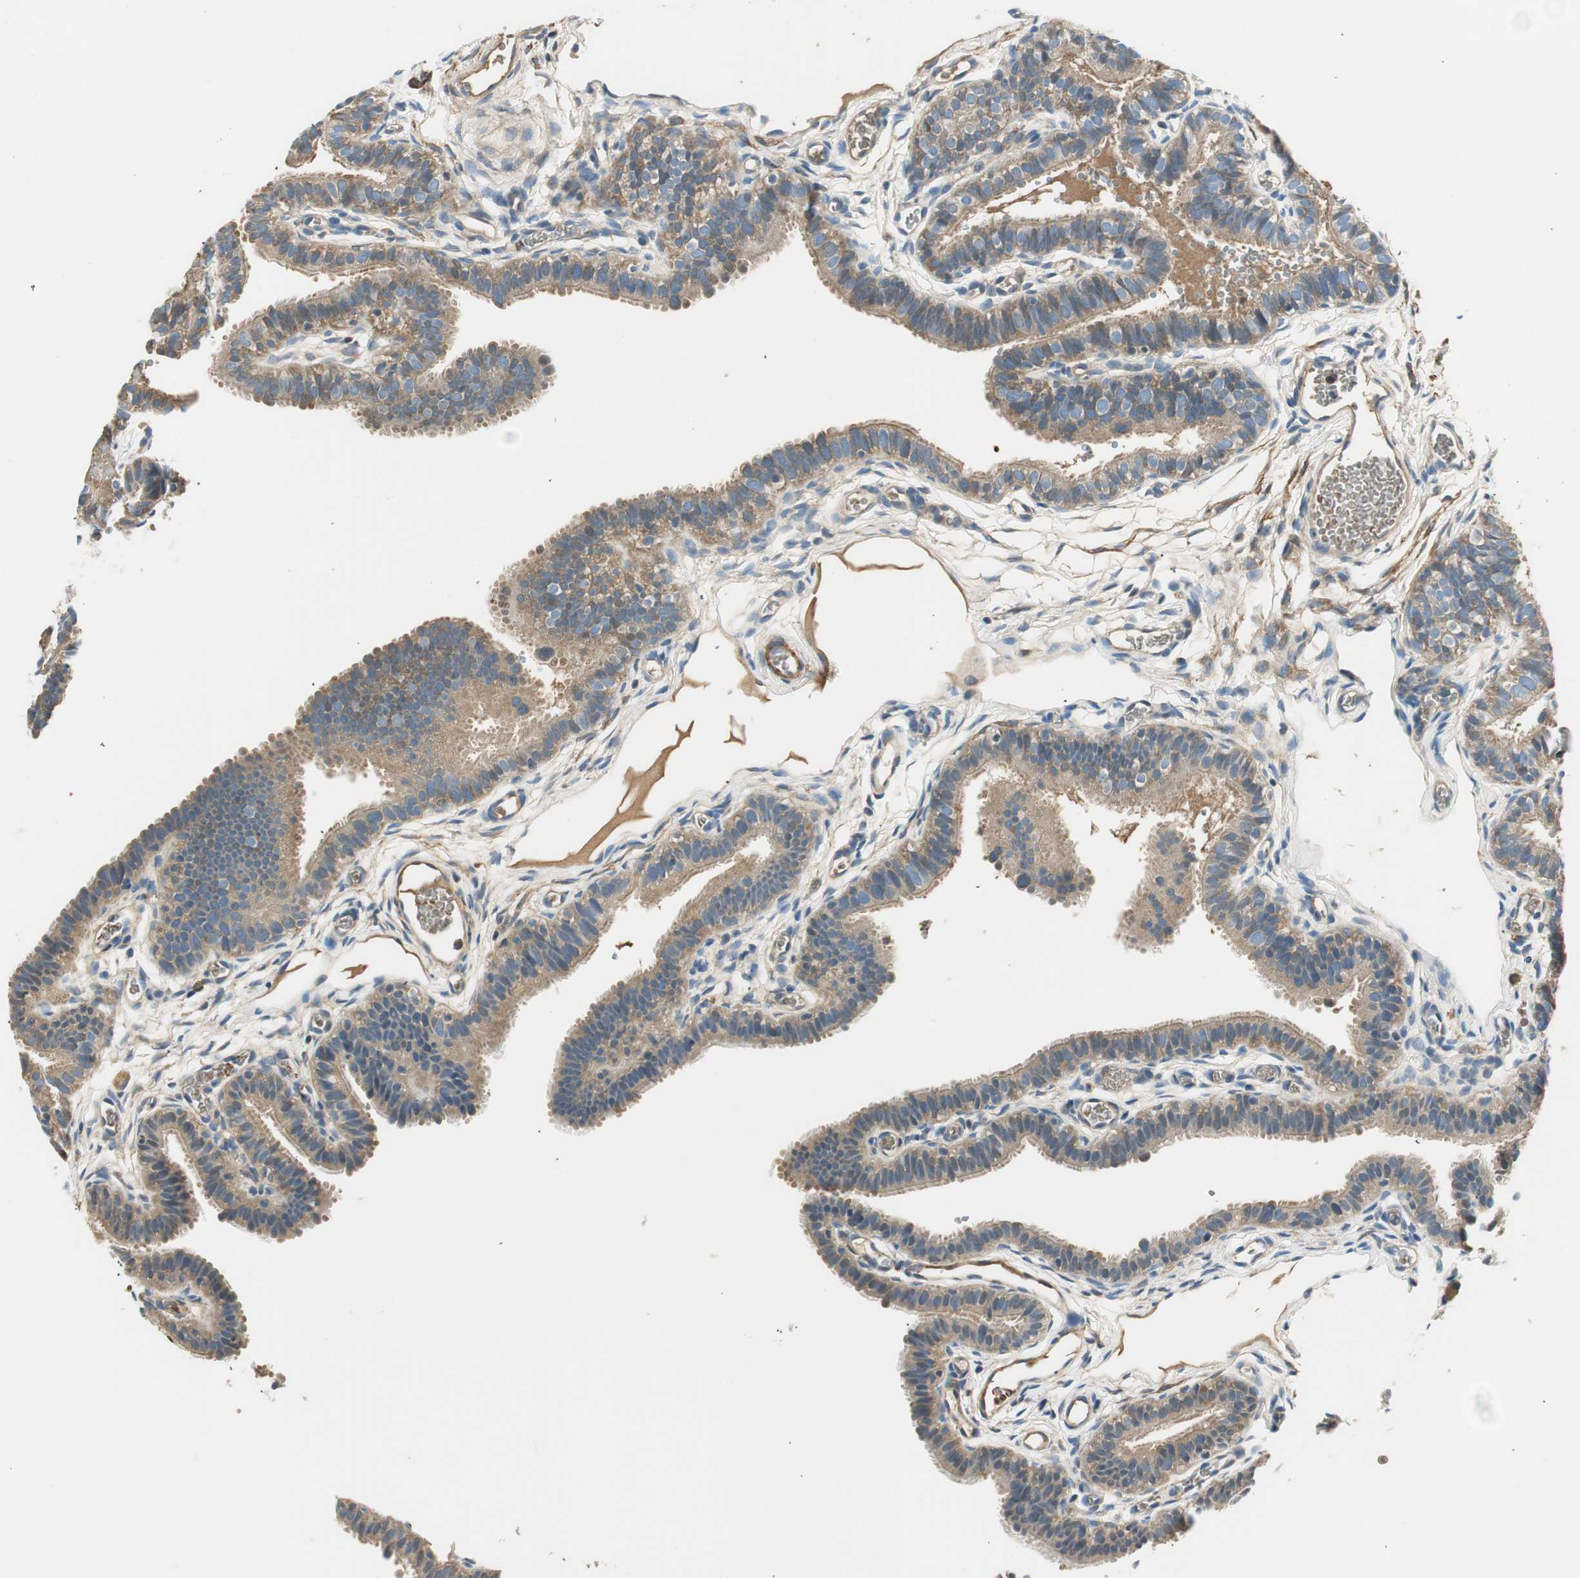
{"staining": {"intensity": "moderate", "quantity": "25%-75%", "location": "cytoplasmic/membranous"}, "tissue": "fallopian tube", "cell_type": "Glandular cells", "image_type": "normal", "snomed": [{"axis": "morphology", "description": "Normal tissue, NOS"}, {"axis": "topography", "description": "Fallopian tube"}, {"axis": "topography", "description": "Placenta"}], "caption": "A brown stain shows moderate cytoplasmic/membranous staining of a protein in glandular cells of unremarkable fallopian tube.", "gene": "RORB", "patient": {"sex": "female", "age": 34}}